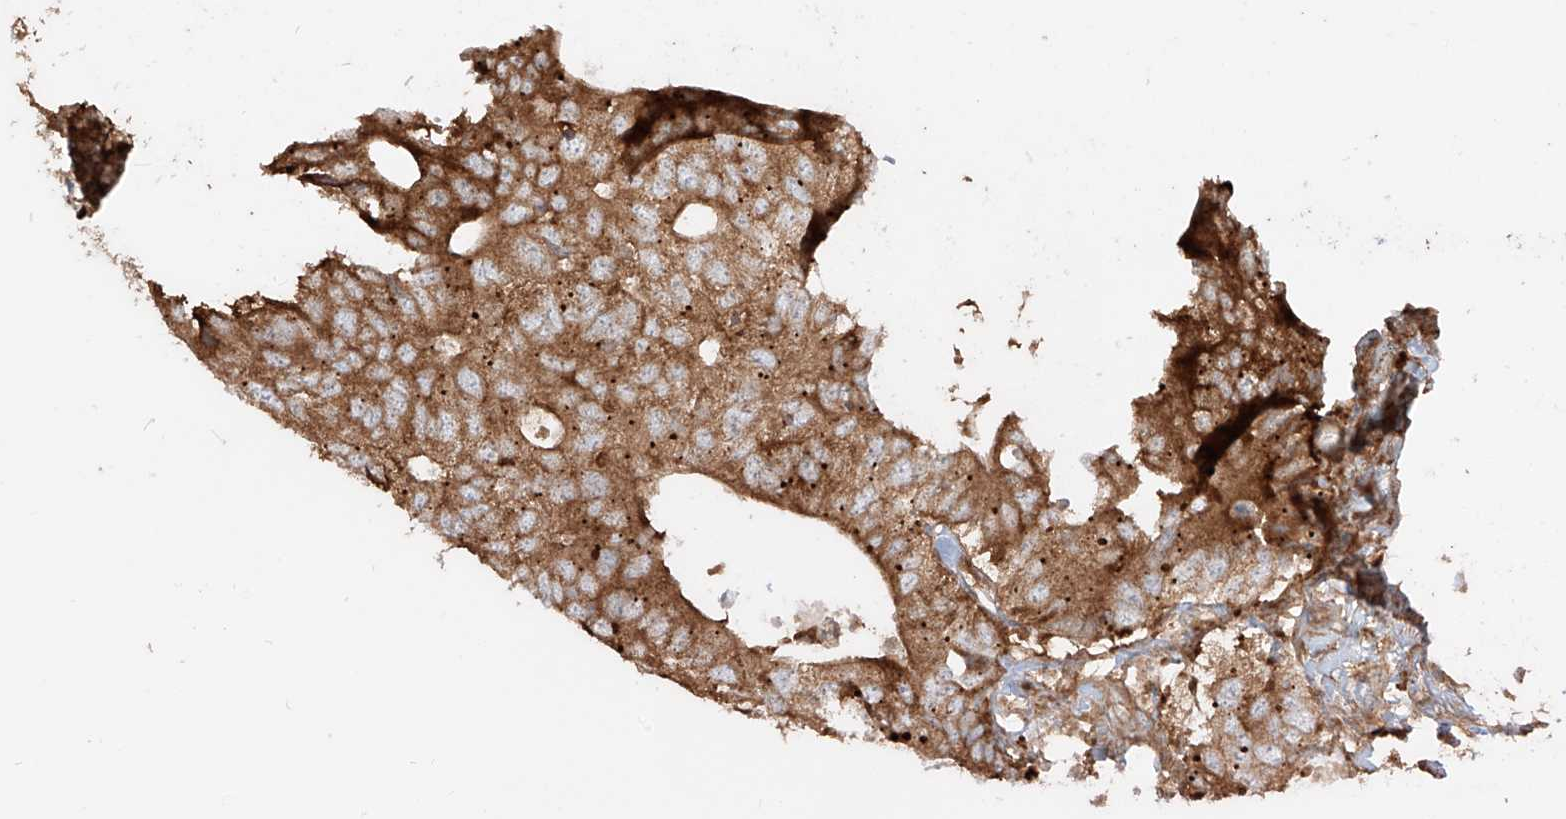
{"staining": {"intensity": "moderate", "quantity": ">75%", "location": "cytoplasmic/membranous"}, "tissue": "colorectal cancer", "cell_type": "Tumor cells", "image_type": "cancer", "snomed": [{"axis": "morphology", "description": "Adenocarcinoma, NOS"}, {"axis": "topography", "description": "Colon"}], "caption": "Immunohistochemical staining of colorectal adenocarcinoma shows medium levels of moderate cytoplasmic/membranous protein staining in about >75% of tumor cells. (IHC, brightfield microscopy, high magnification).", "gene": "CCDC115", "patient": {"sex": "male", "age": 71}}